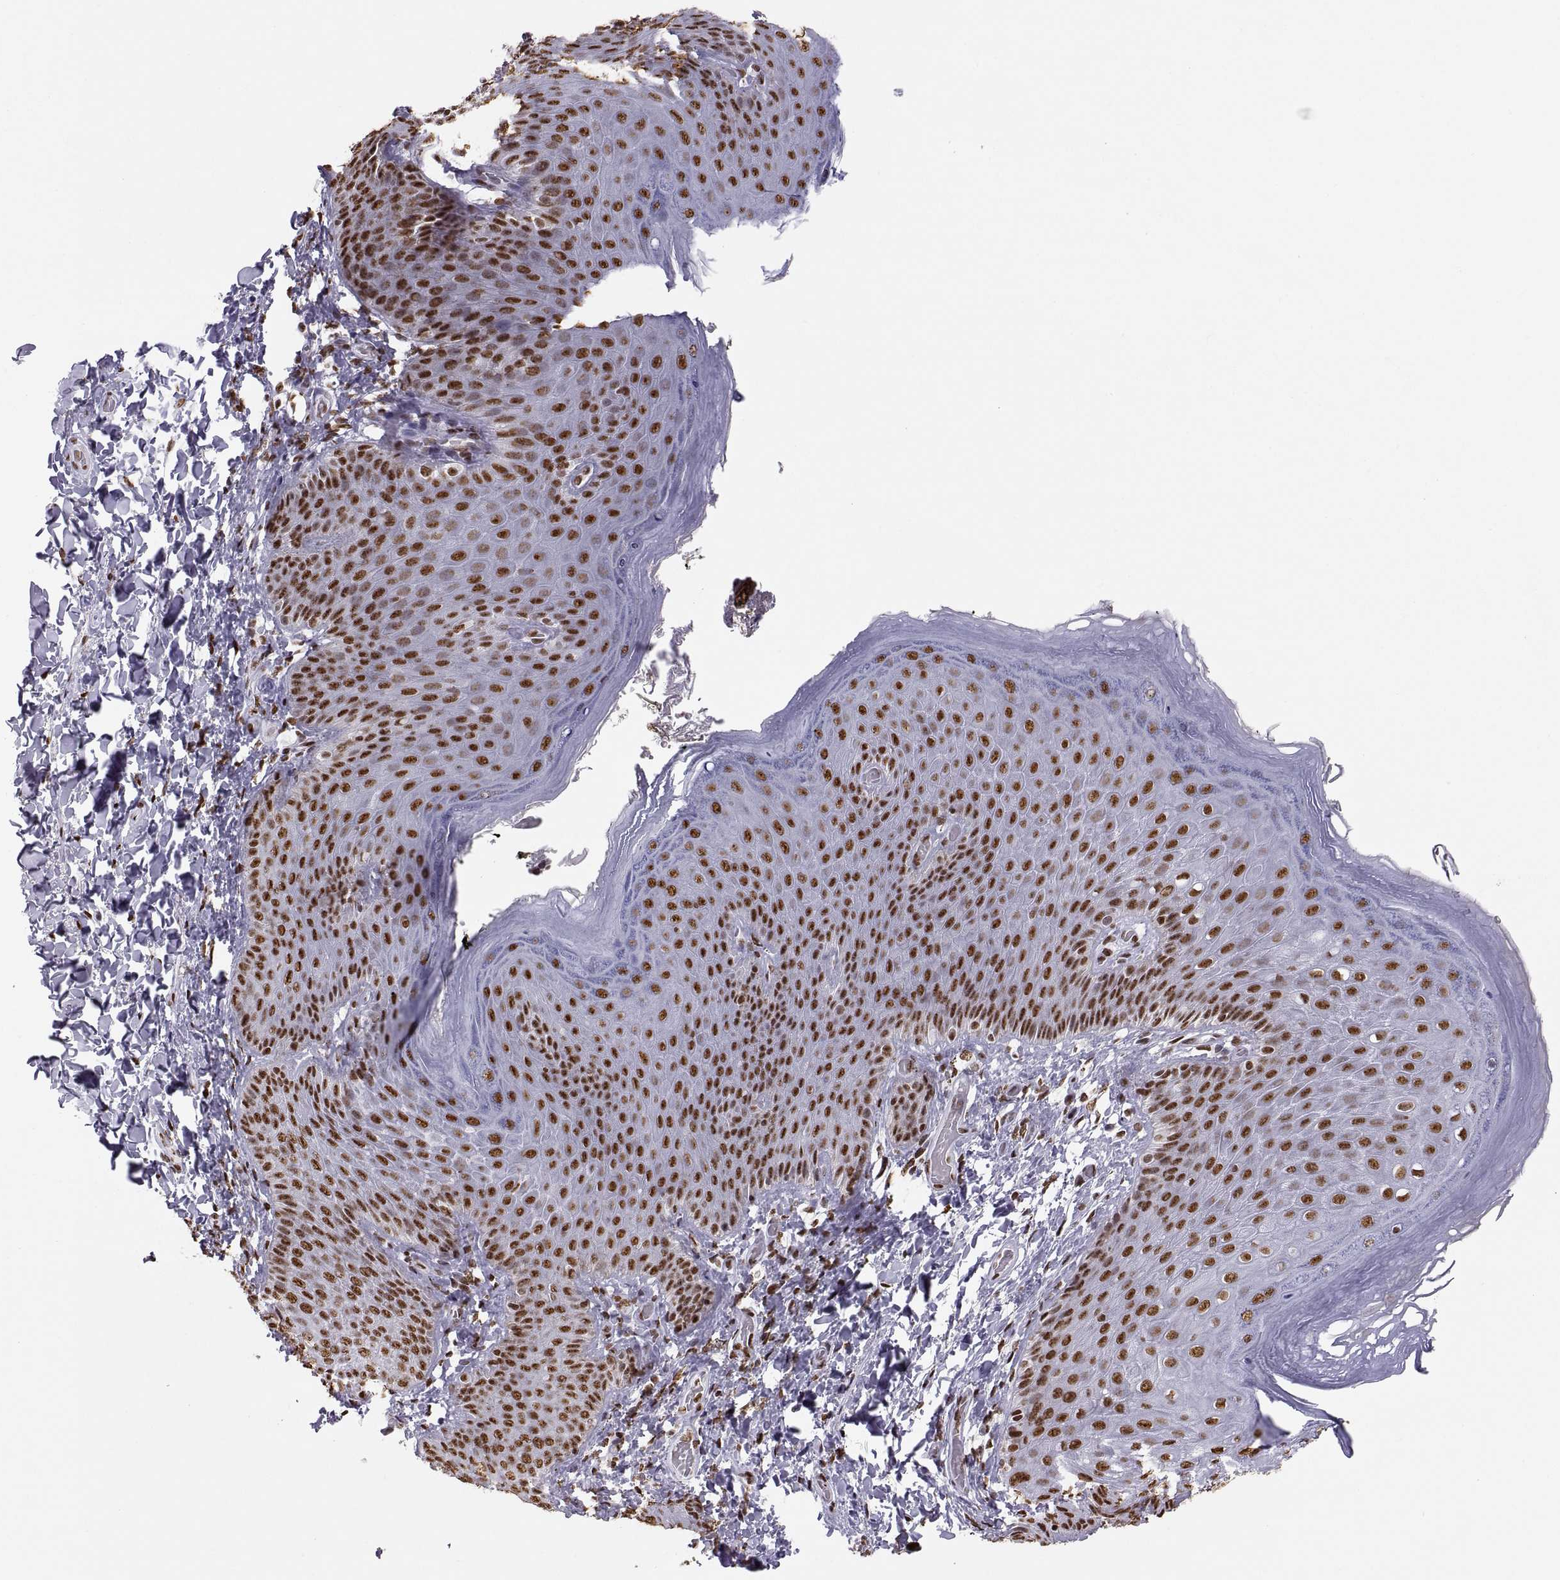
{"staining": {"intensity": "strong", "quantity": "25%-75%", "location": "nuclear"}, "tissue": "skin", "cell_type": "Epidermal cells", "image_type": "normal", "snomed": [{"axis": "morphology", "description": "Normal tissue, NOS"}, {"axis": "topography", "description": "Anal"}], "caption": "Immunohistochemistry staining of normal skin, which displays high levels of strong nuclear expression in about 25%-75% of epidermal cells indicating strong nuclear protein positivity. The staining was performed using DAB (3,3'-diaminobenzidine) (brown) for protein detection and nuclei were counterstained in hematoxylin (blue).", "gene": "SNAI1", "patient": {"sex": "male", "age": 53}}